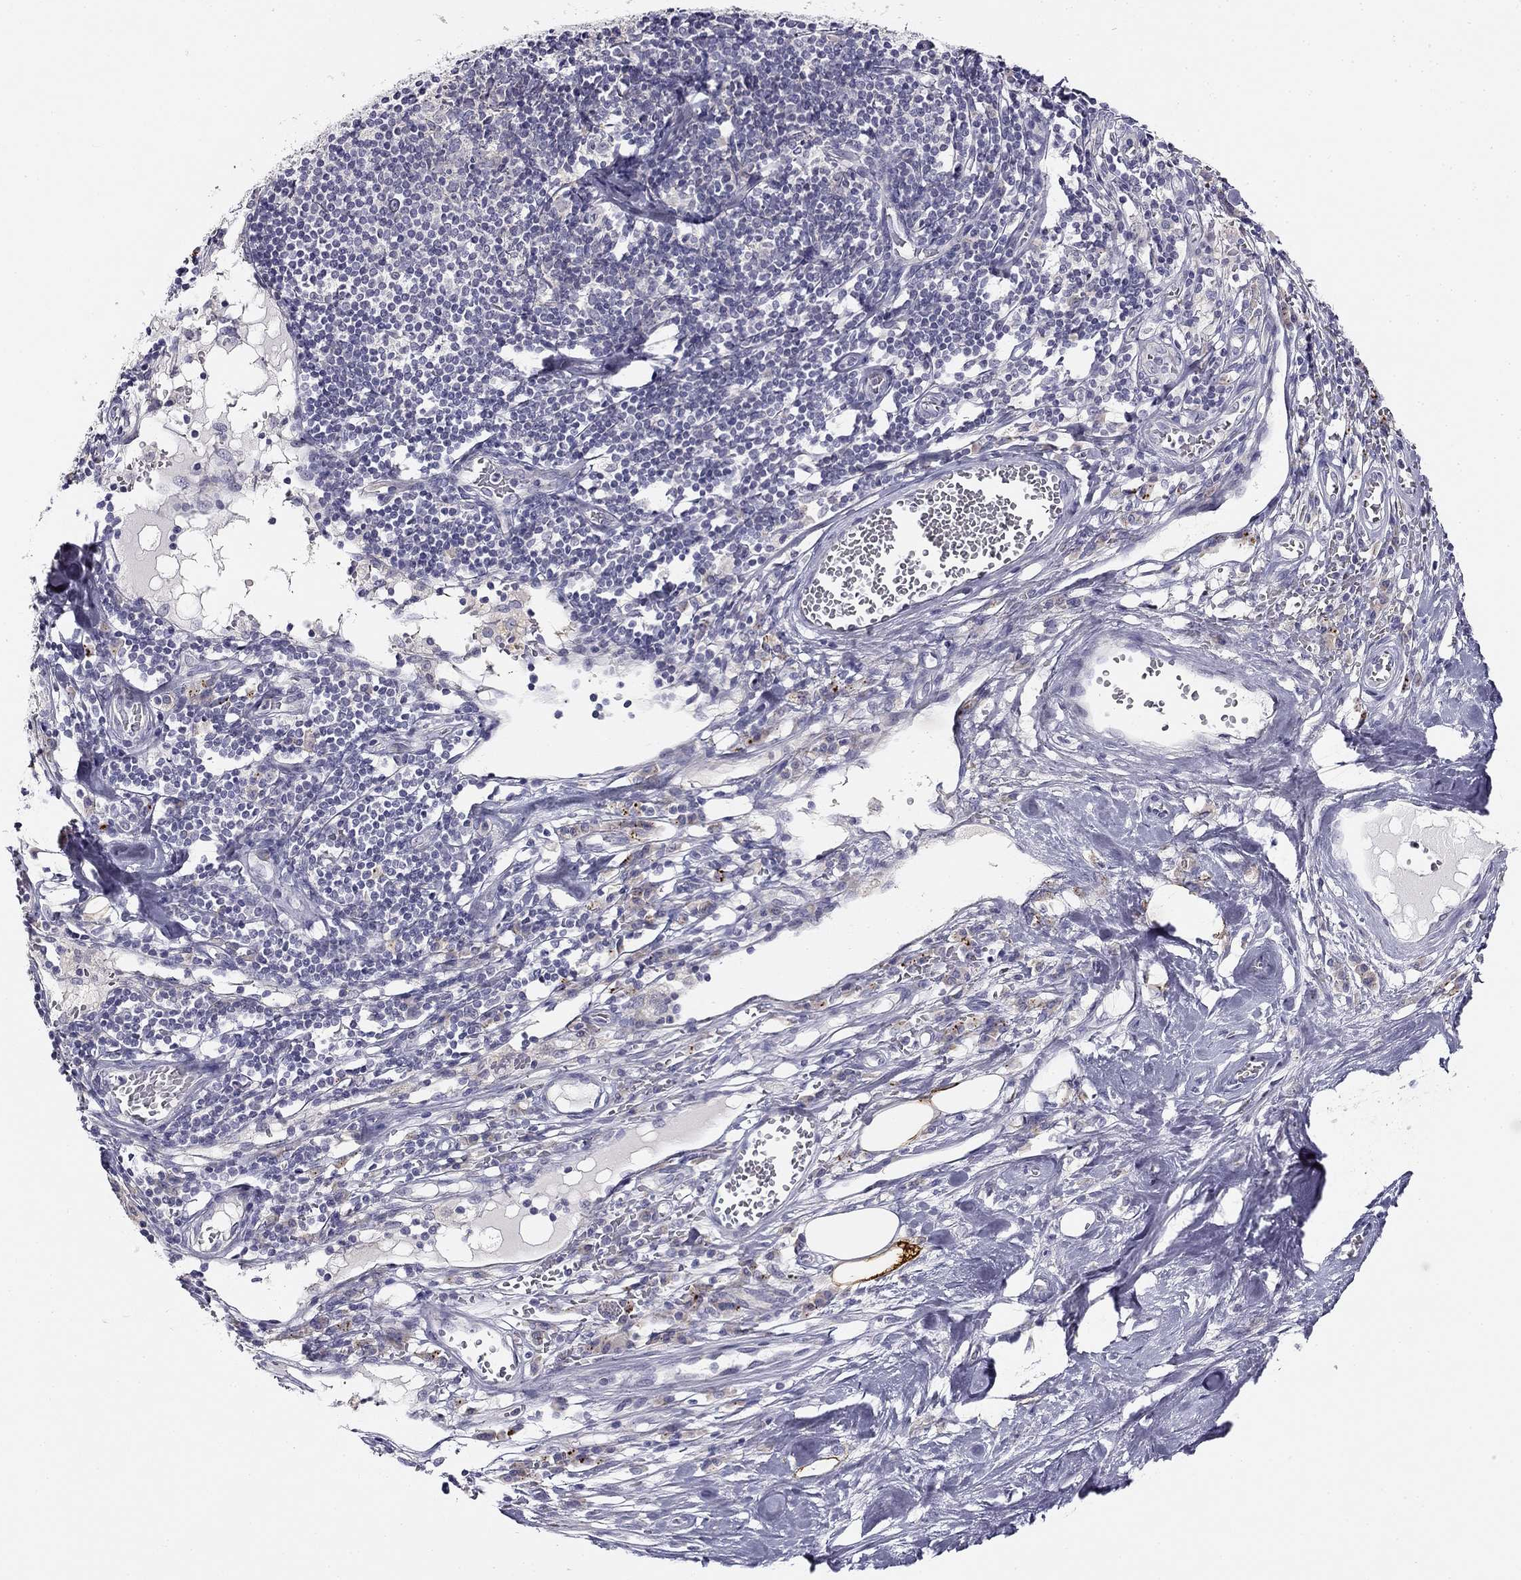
{"staining": {"intensity": "negative", "quantity": "none", "location": "none"}, "tissue": "melanoma", "cell_type": "Tumor cells", "image_type": "cancer", "snomed": [{"axis": "morphology", "description": "Malignant melanoma, Metastatic site"}, {"axis": "topography", "description": "Lymph node"}], "caption": "An IHC photomicrograph of malignant melanoma (metastatic site) is shown. There is no staining in tumor cells of malignant melanoma (metastatic site).", "gene": "CNR1", "patient": {"sex": "female", "age": 64}}